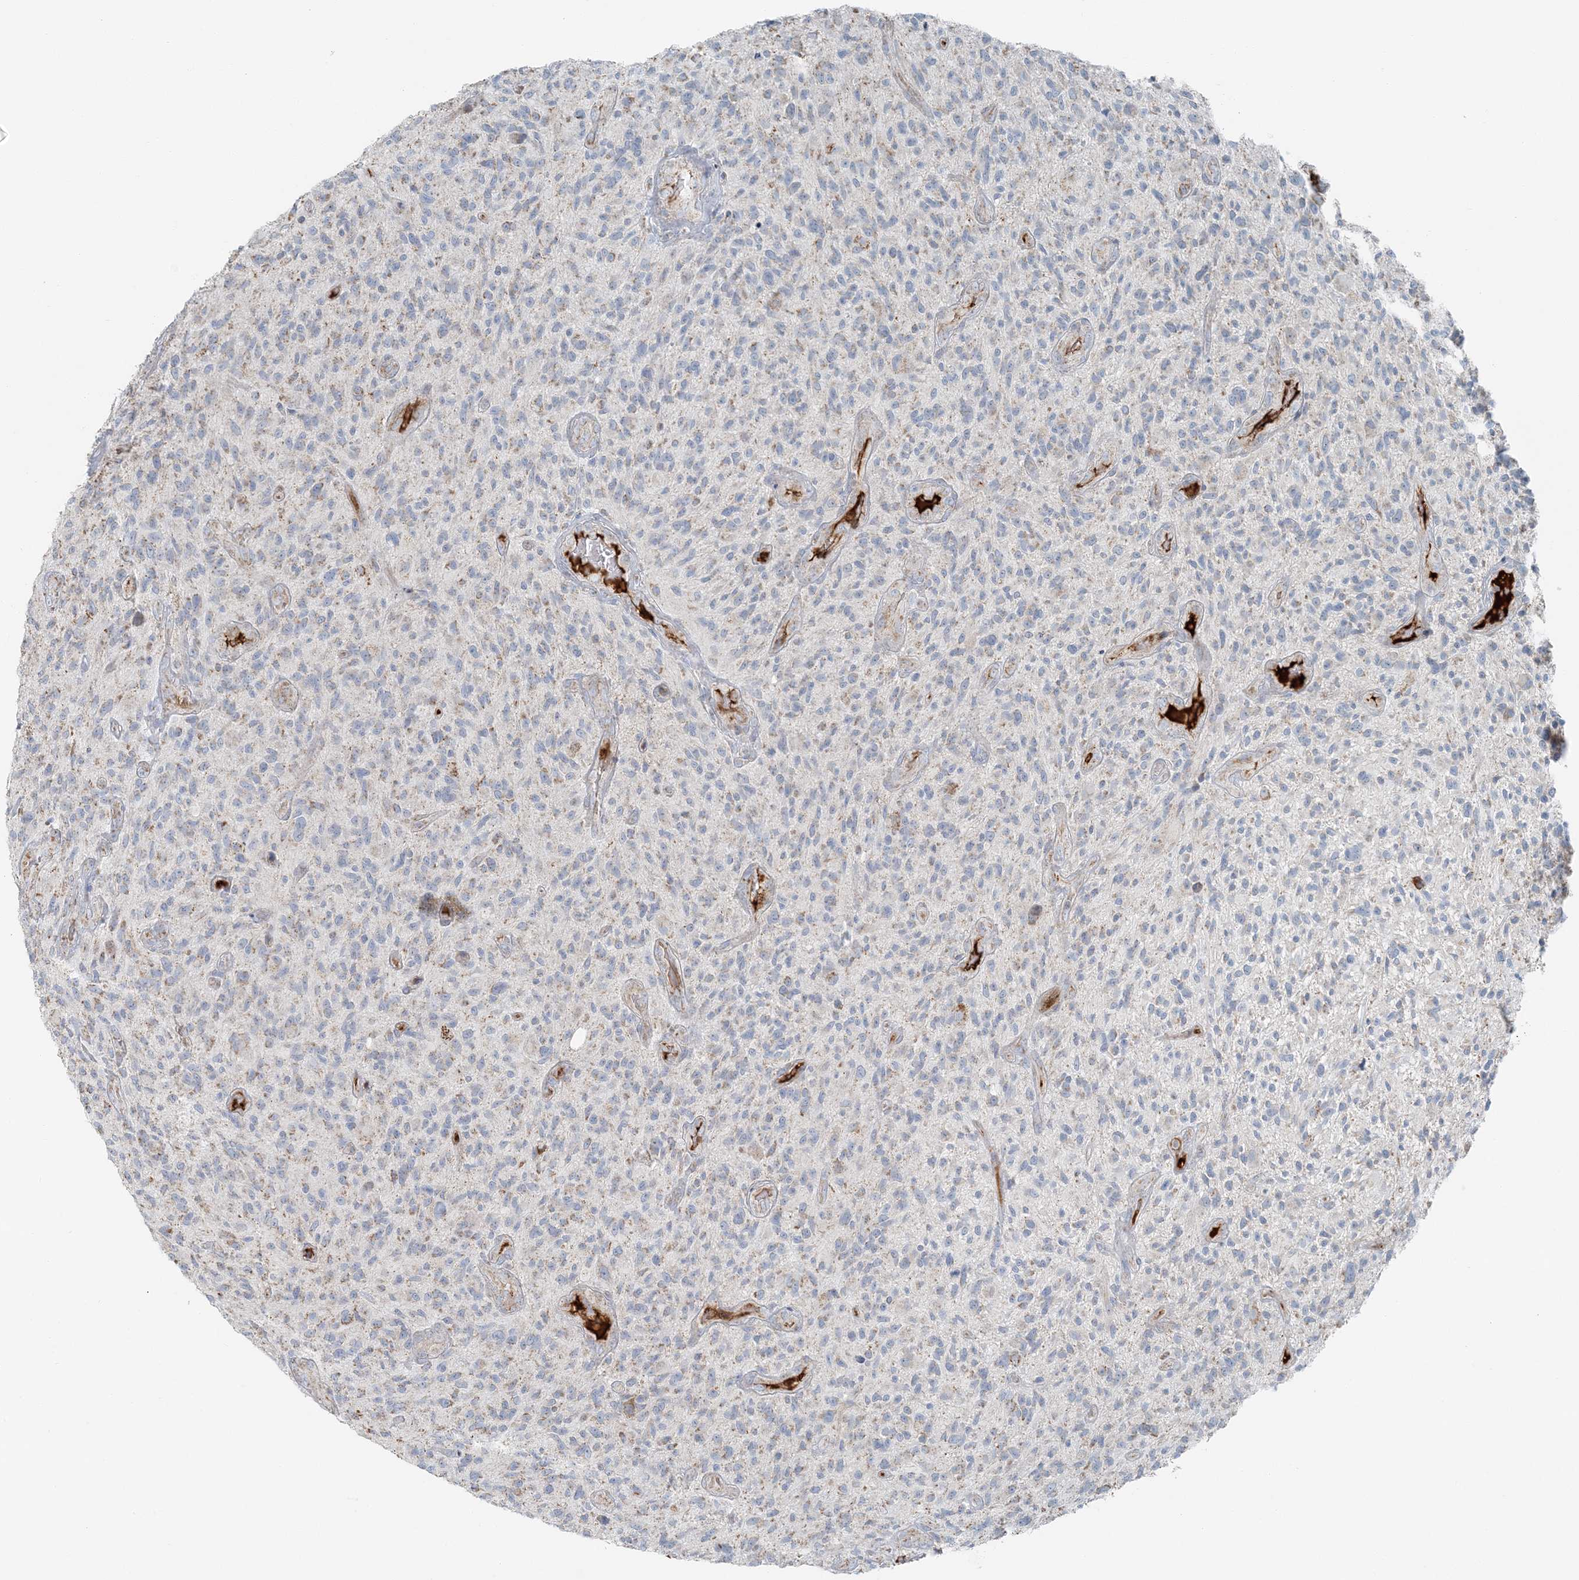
{"staining": {"intensity": "negative", "quantity": "none", "location": "none"}, "tissue": "glioma", "cell_type": "Tumor cells", "image_type": "cancer", "snomed": [{"axis": "morphology", "description": "Glioma, malignant, High grade"}, {"axis": "topography", "description": "Brain"}], "caption": "A photomicrograph of human malignant glioma (high-grade) is negative for staining in tumor cells.", "gene": "SLC22A16", "patient": {"sex": "male", "age": 47}}